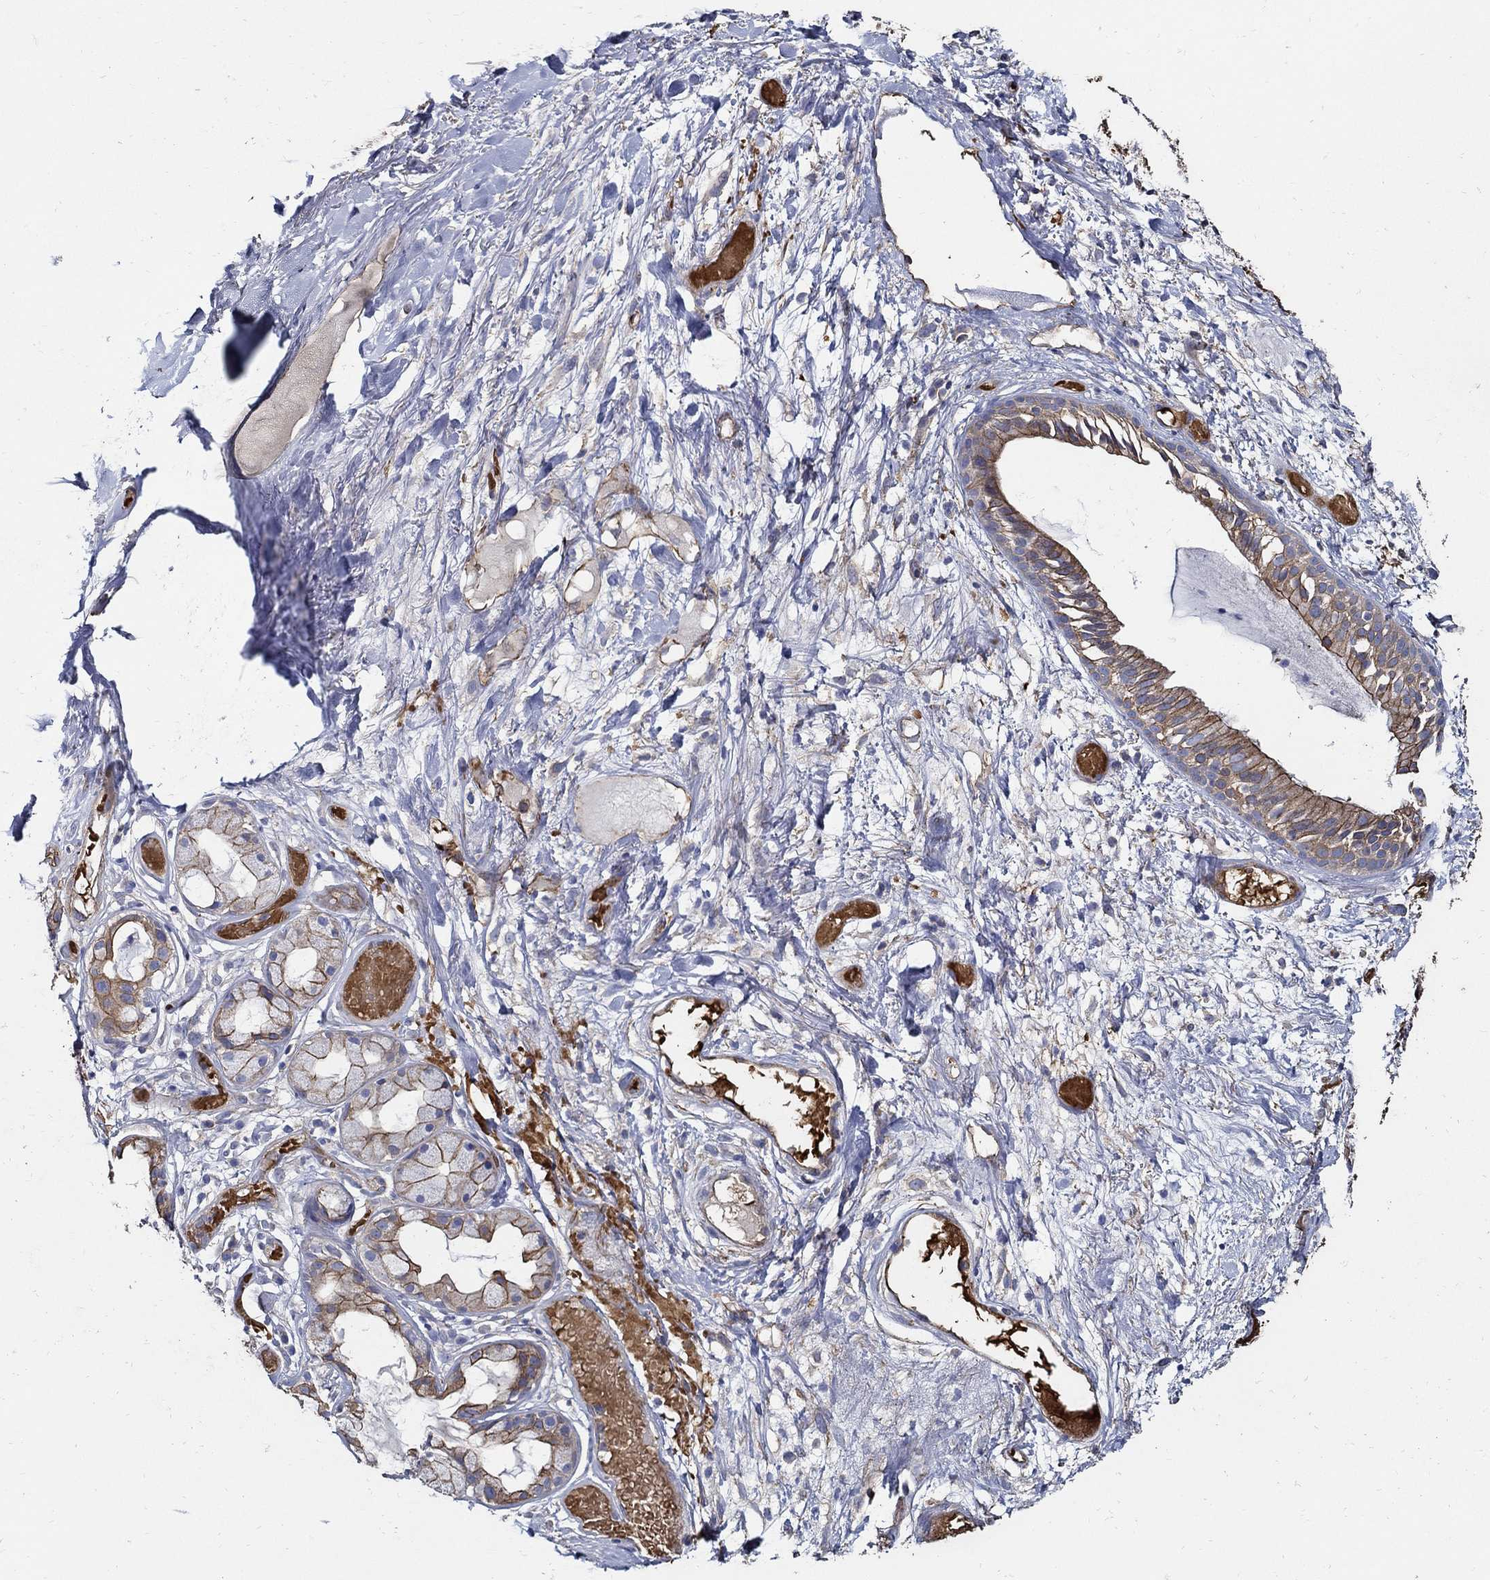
{"staining": {"intensity": "negative", "quantity": "none", "location": "none"}, "tissue": "adipose tissue", "cell_type": "Adipocytes", "image_type": "normal", "snomed": [{"axis": "morphology", "description": "Normal tissue, NOS"}, {"axis": "topography", "description": "Cartilage tissue"}], "caption": "Unremarkable adipose tissue was stained to show a protein in brown. There is no significant staining in adipocytes. (Stains: DAB (3,3'-diaminobenzidine) immunohistochemistry (IHC) with hematoxylin counter stain, Microscopy: brightfield microscopy at high magnification).", "gene": "APBB3", "patient": {"sex": "male", "age": 62}}